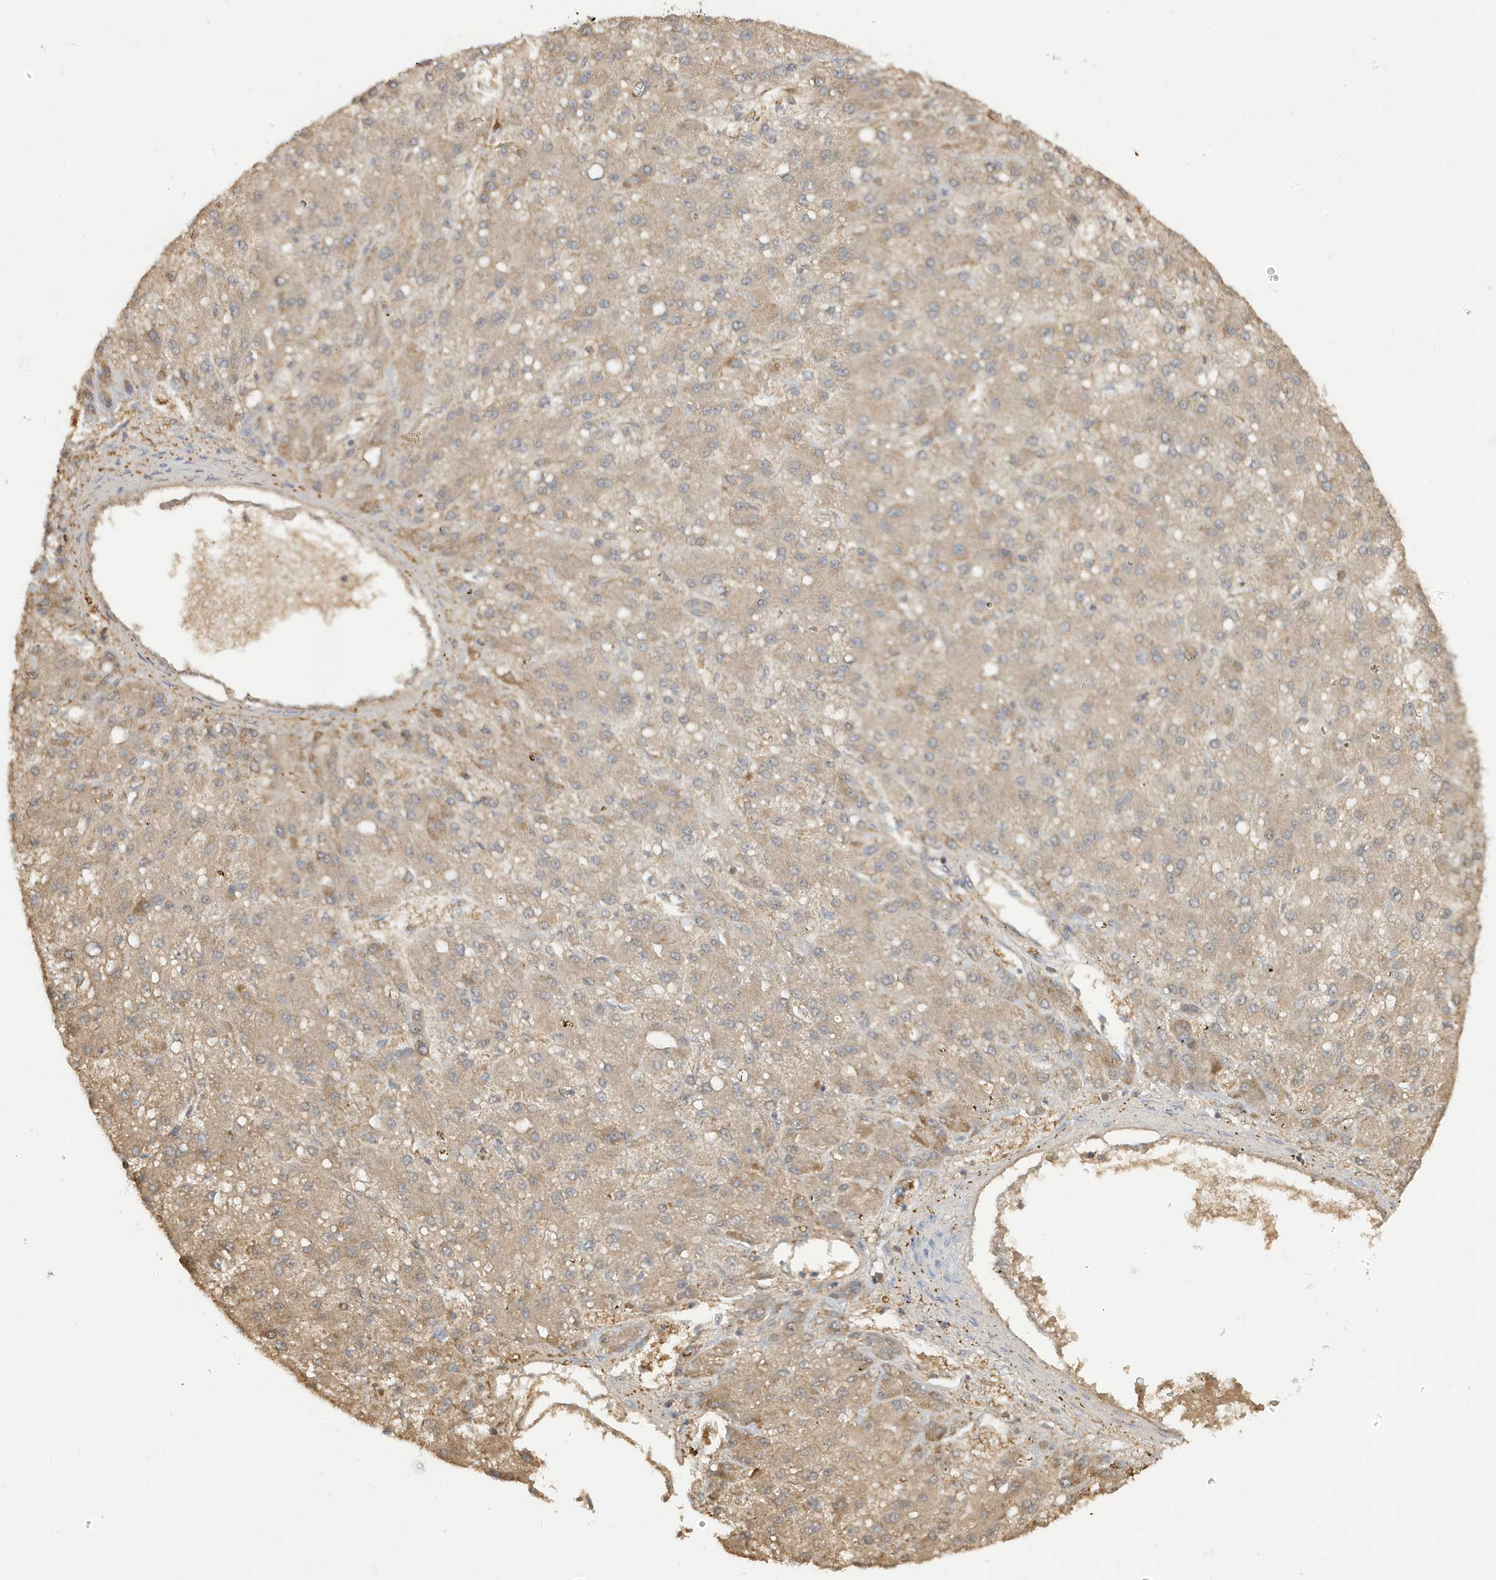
{"staining": {"intensity": "weak", "quantity": ">75%", "location": "cytoplasmic/membranous"}, "tissue": "liver cancer", "cell_type": "Tumor cells", "image_type": "cancer", "snomed": [{"axis": "morphology", "description": "Carcinoma, Hepatocellular, NOS"}, {"axis": "topography", "description": "Liver"}], "caption": "Weak cytoplasmic/membranous expression is present in approximately >75% of tumor cells in liver cancer (hepatocellular carcinoma). (DAB (3,3'-diaminobenzidine) IHC, brown staining for protein, blue staining for nuclei).", "gene": "AZI2", "patient": {"sex": "male", "age": 67}}